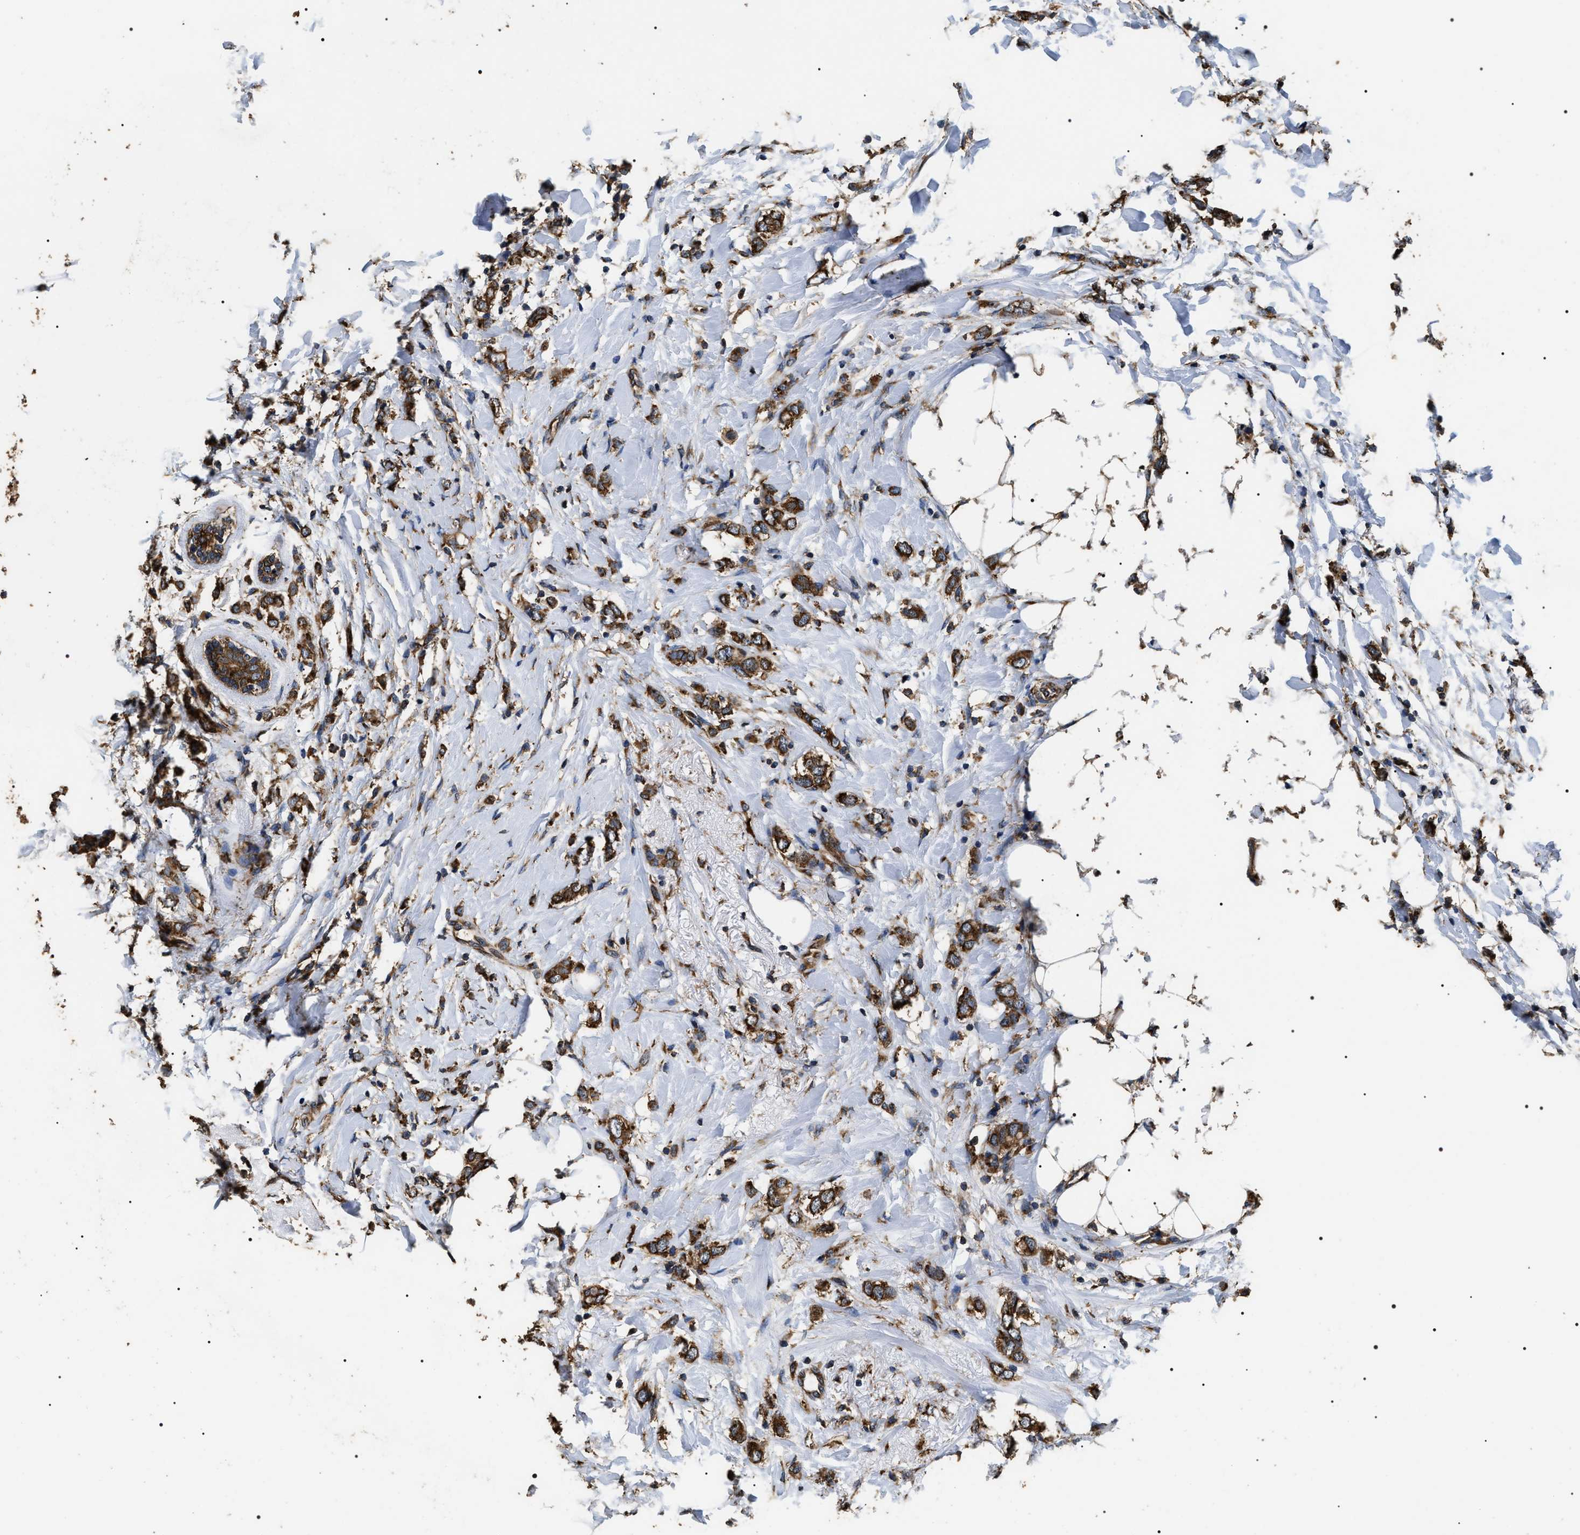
{"staining": {"intensity": "strong", "quantity": ">75%", "location": "cytoplasmic/membranous"}, "tissue": "breast cancer", "cell_type": "Tumor cells", "image_type": "cancer", "snomed": [{"axis": "morphology", "description": "Normal tissue, NOS"}, {"axis": "morphology", "description": "Lobular carcinoma"}, {"axis": "topography", "description": "Breast"}], "caption": "Brown immunohistochemical staining in breast cancer (lobular carcinoma) demonstrates strong cytoplasmic/membranous expression in approximately >75% of tumor cells.", "gene": "KTN1", "patient": {"sex": "female", "age": 47}}